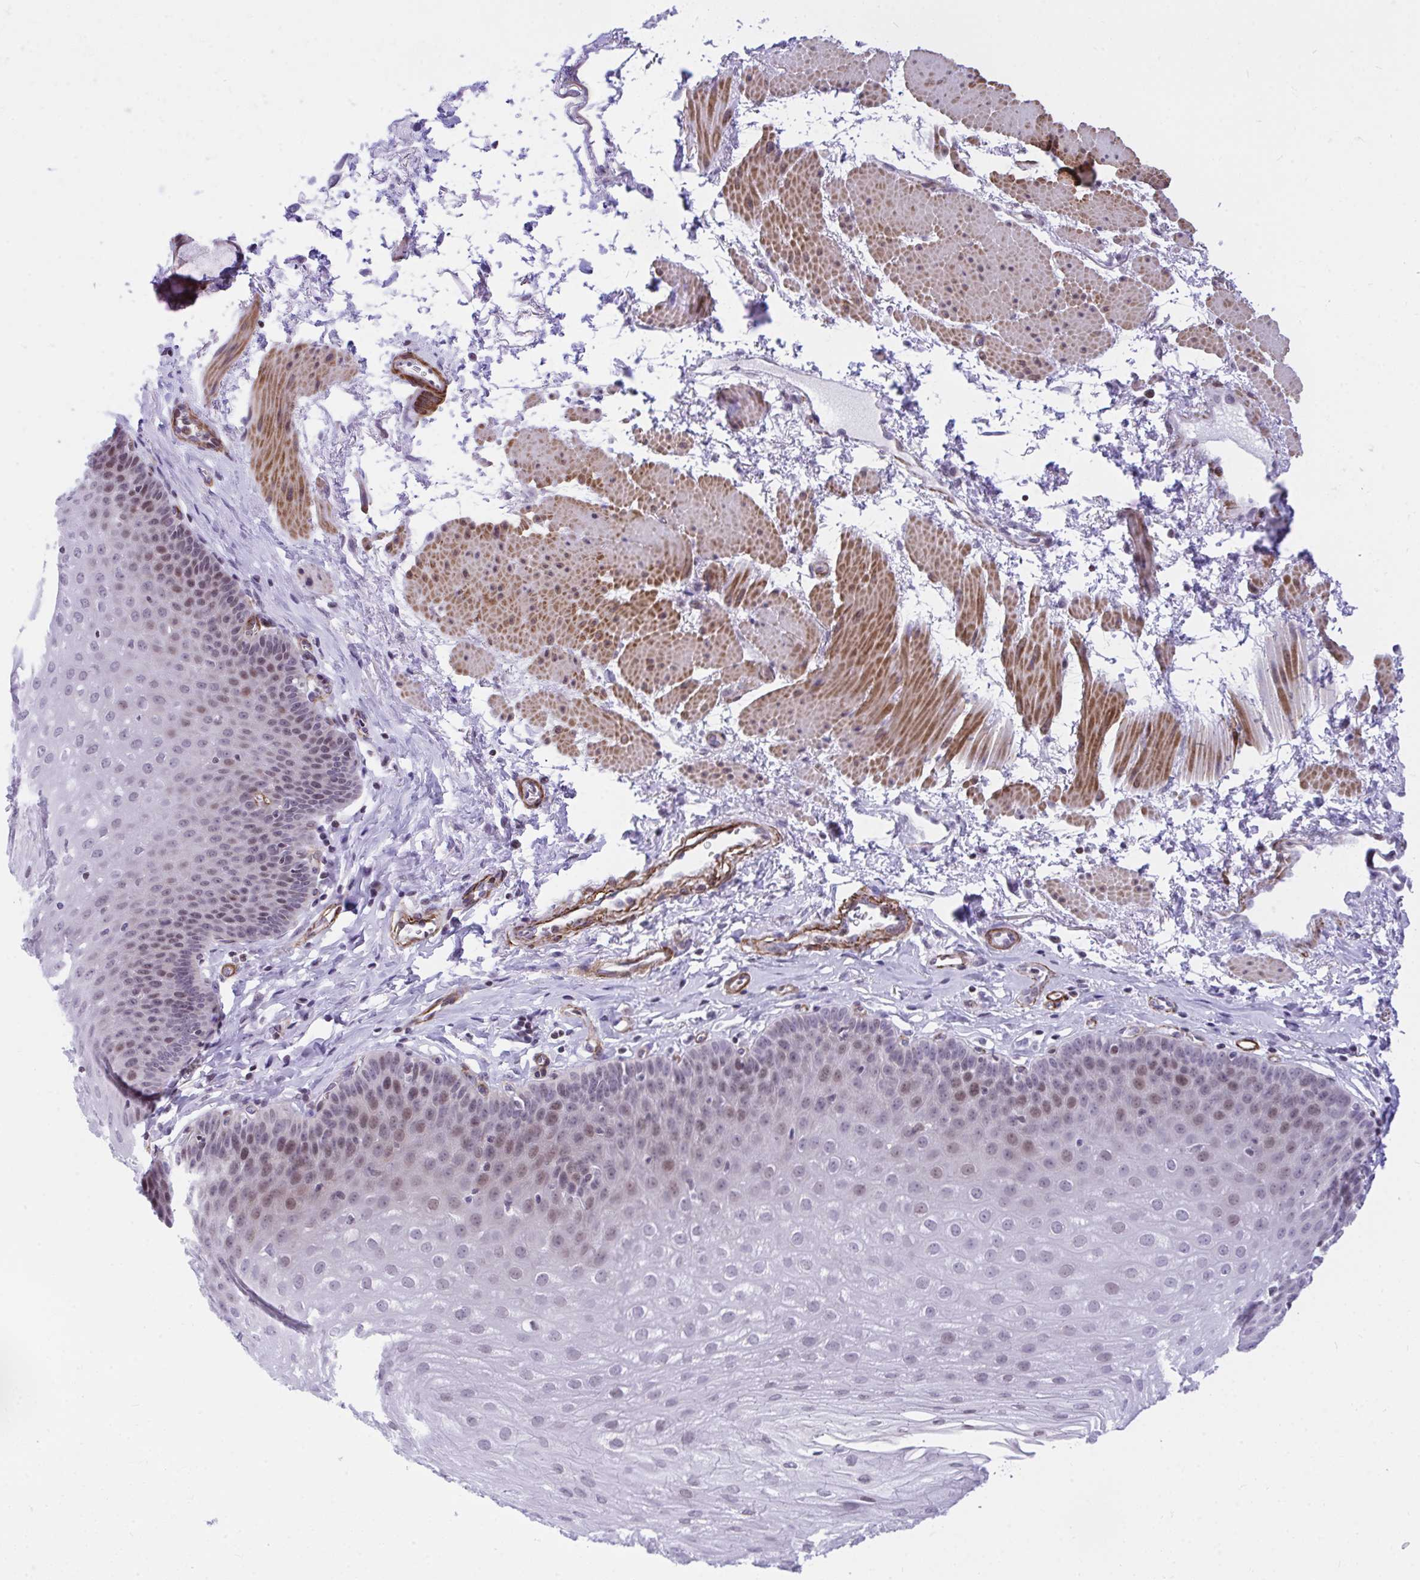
{"staining": {"intensity": "weak", "quantity": "25%-75%", "location": "nuclear"}, "tissue": "esophagus", "cell_type": "Squamous epithelial cells", "image_type": "normal", "snomed": [{"axis": "morphology", "description": "Normal tissue, NOS"}, {"axis": "topography", "description": "Esophagus"}], "caption": "Squamous epithelial cells exhibit low levels of weak nuclear positivity in about 25%-75% of cells in unremarkable human esophagus.", "gene": "KCNN4", "patient": {"sex": "female", "age": 81}}